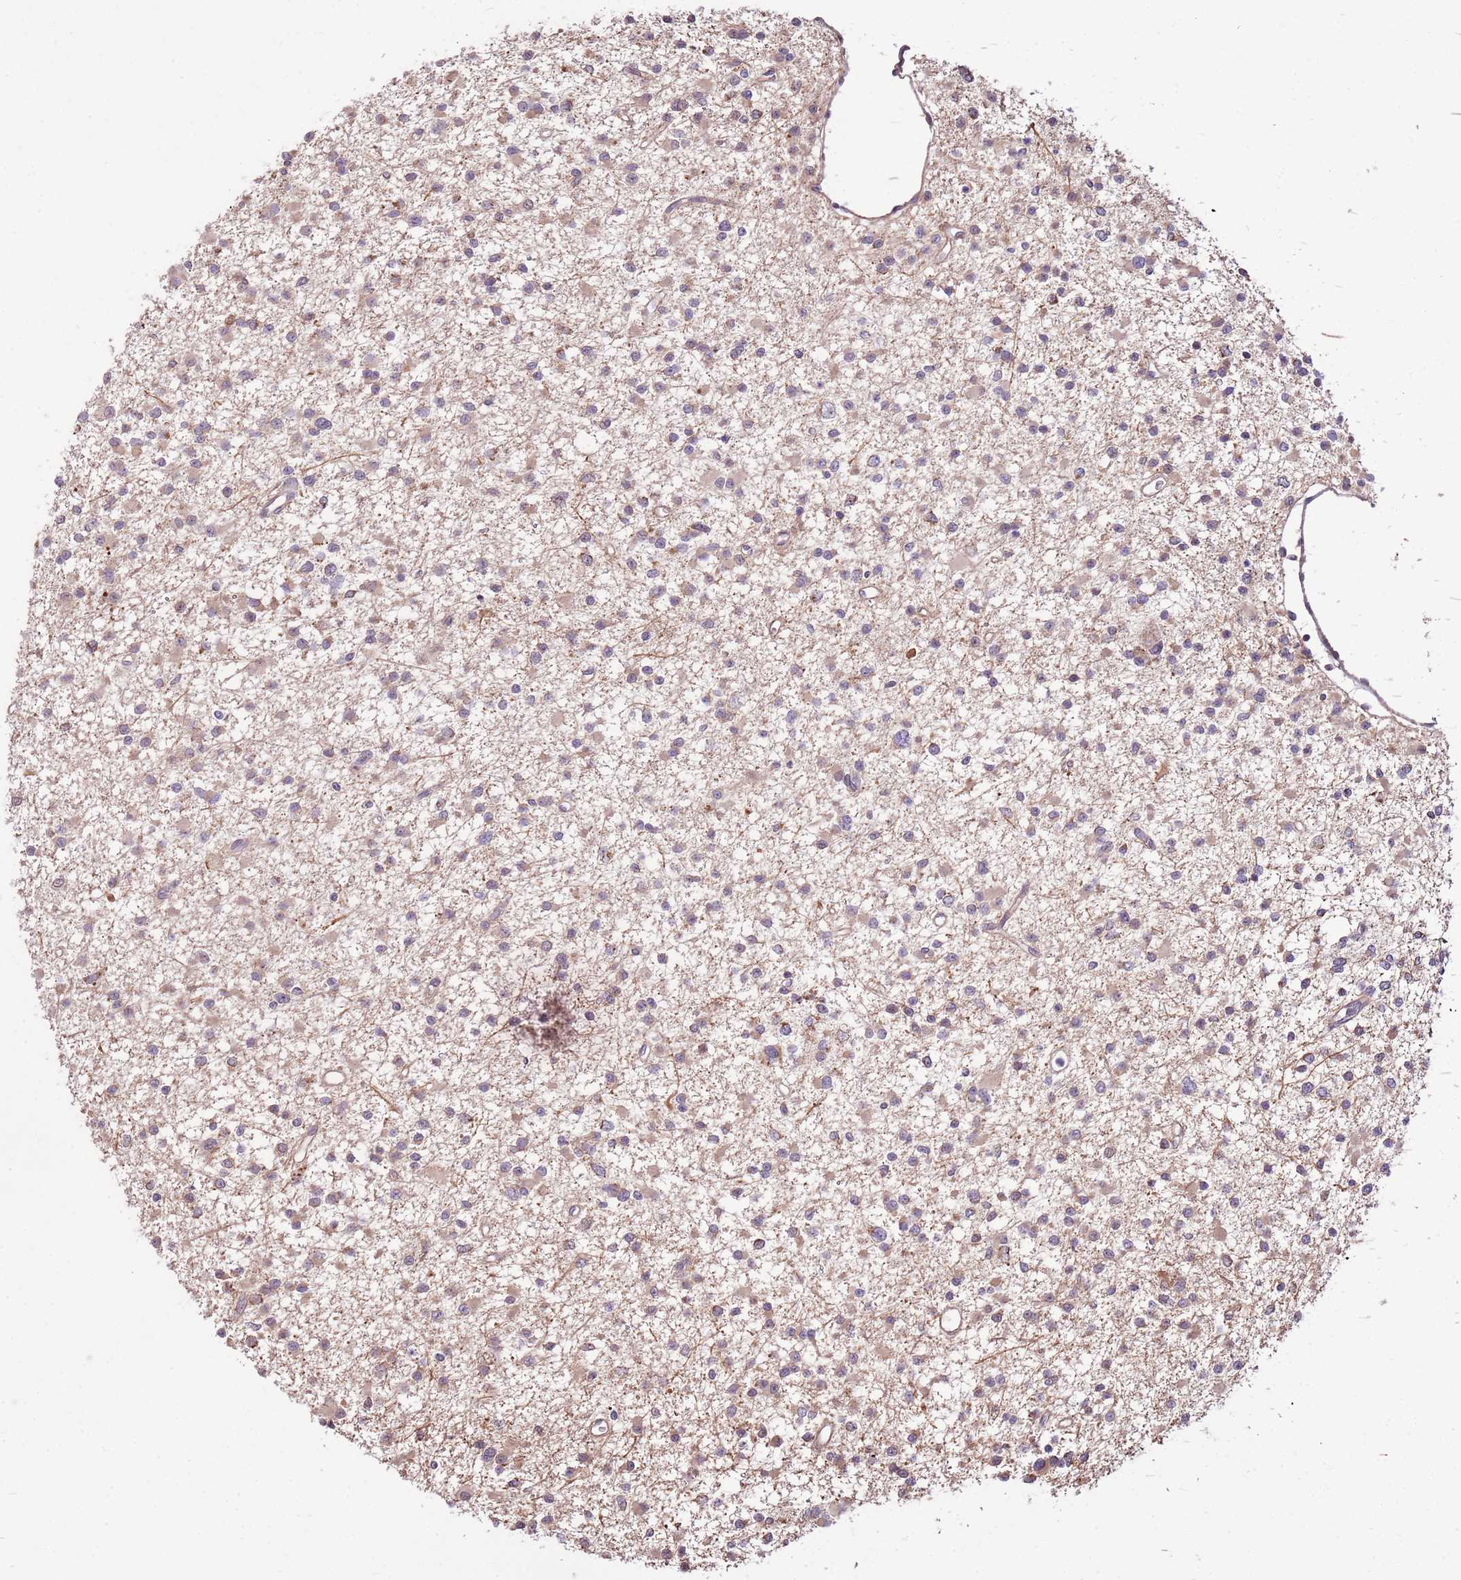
{"staining": {"intensity": "weak", "quantity": "<25%", "location": "cytoplasmic/membranous"}, "tissue": "glioma", "cell_type": "Tumor cells", "image_type": "cancer", "snomed": [{"axis": "morphology", "description": "Glioma, malignant, Low grade"}, {"axis": "topography", "description": "Brain"}], "caption": "DAB (3,3'-diaminobenzidine) immunohistochemical staining of human malignant glioma (low-grade) demonstrates no significant positivity in tumor cells.", "gene": "BBS5", "patient": {"sex": "female", "age": 22}}